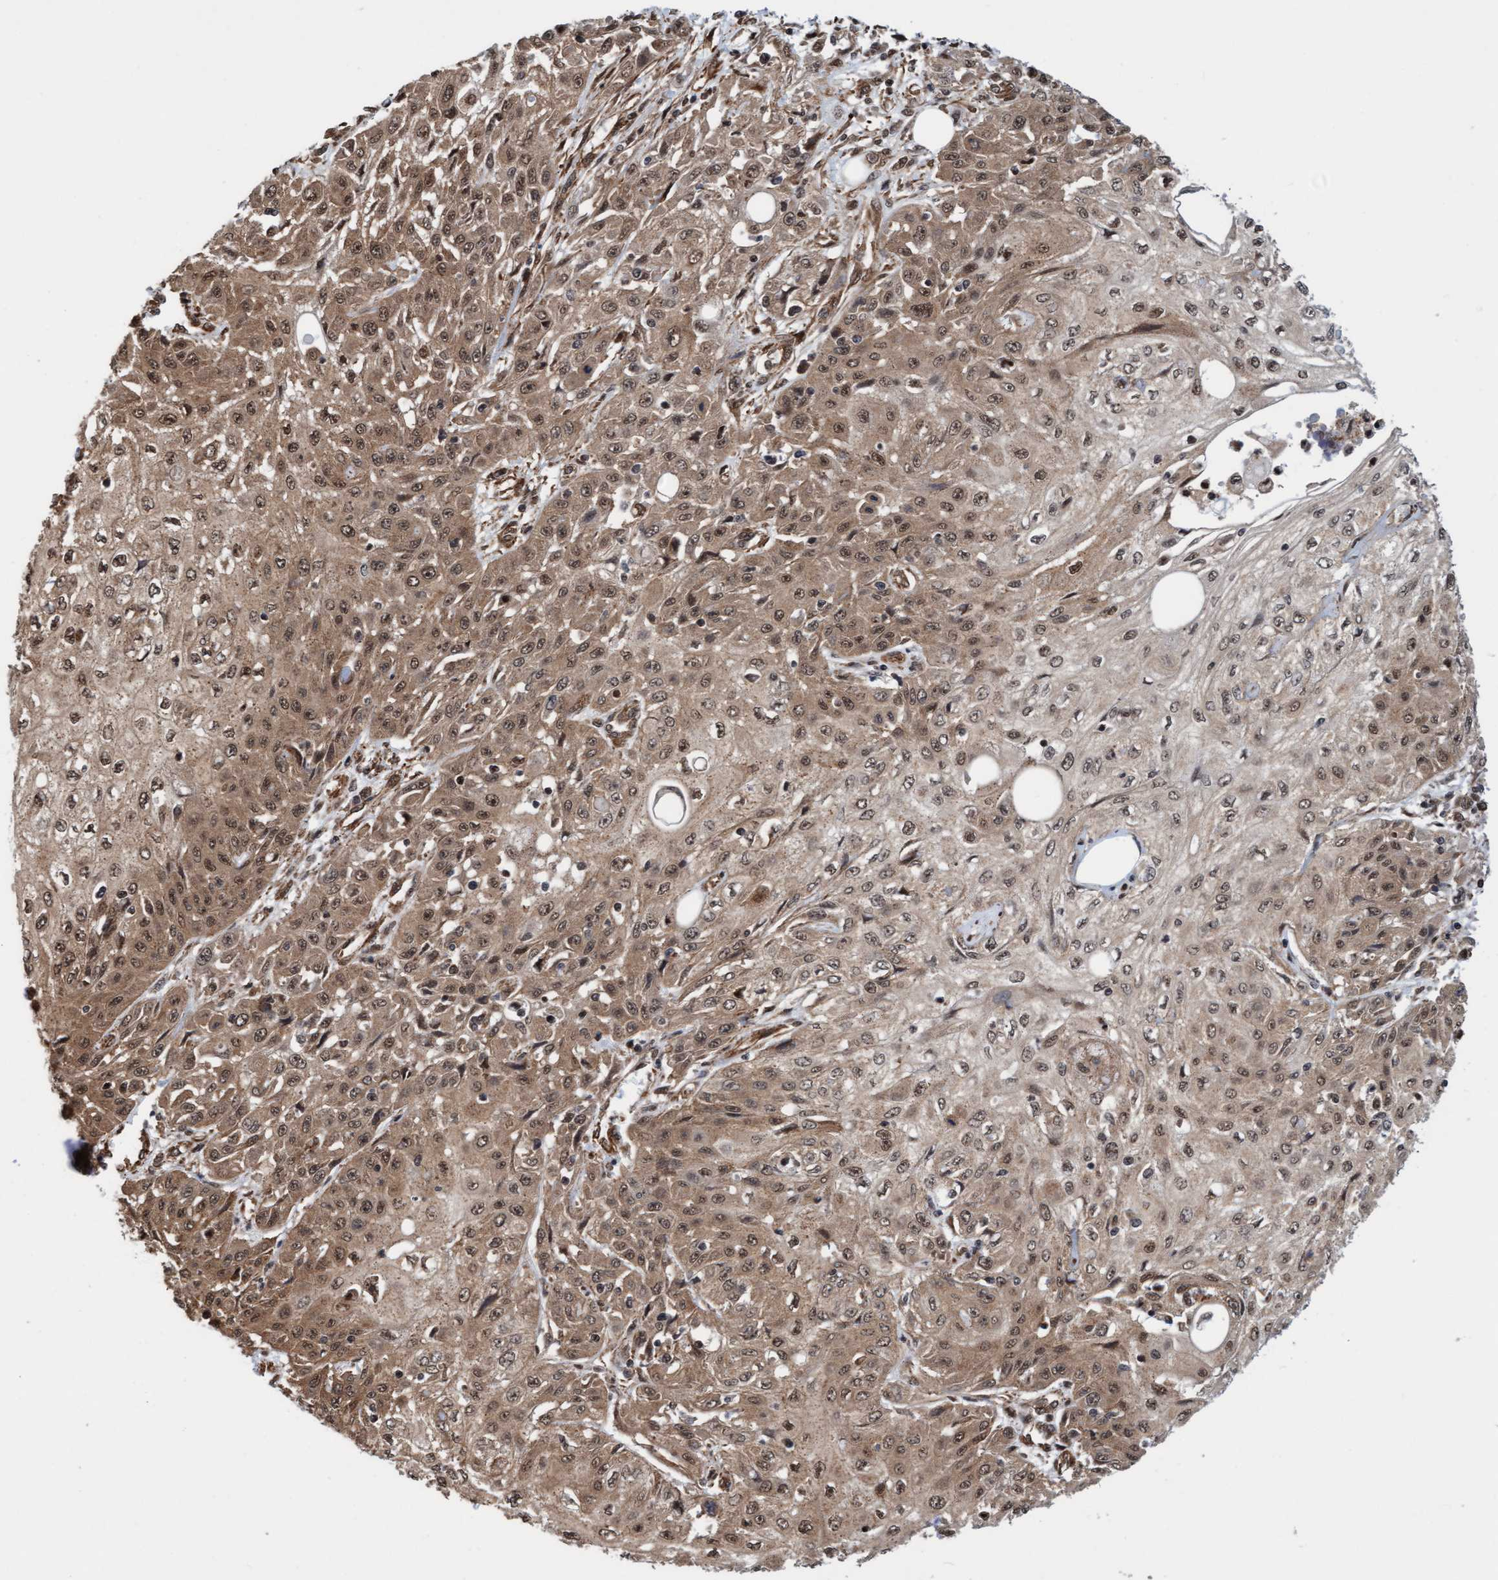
{"staining": {"intensity": "moderate", "quantity": ">75%", "location": "cytoplasmic/membranous,nuclear"}, "tissue": "skin cancer", "cell_type": "Tumor cells", "image_type": "cancer", "snomed": [{"axis": "morphology", "description": "Squamous cell carcinoma, NOS"}, {"axis": "morphology", "description": "Squamous cell carcinoma, metastatic, NOS"}, {"axis": "topography", "description": "Skin"}, {"axis": "topography", "description": "Lymph node"}], "caption": "Skin cancer (metastatic squamous cell carcinoma) stained with a protein marker exhibits moderate staining in tumor cells.", "gene": "STXBP4", "patient": {"sex": "male", "age": 75}}